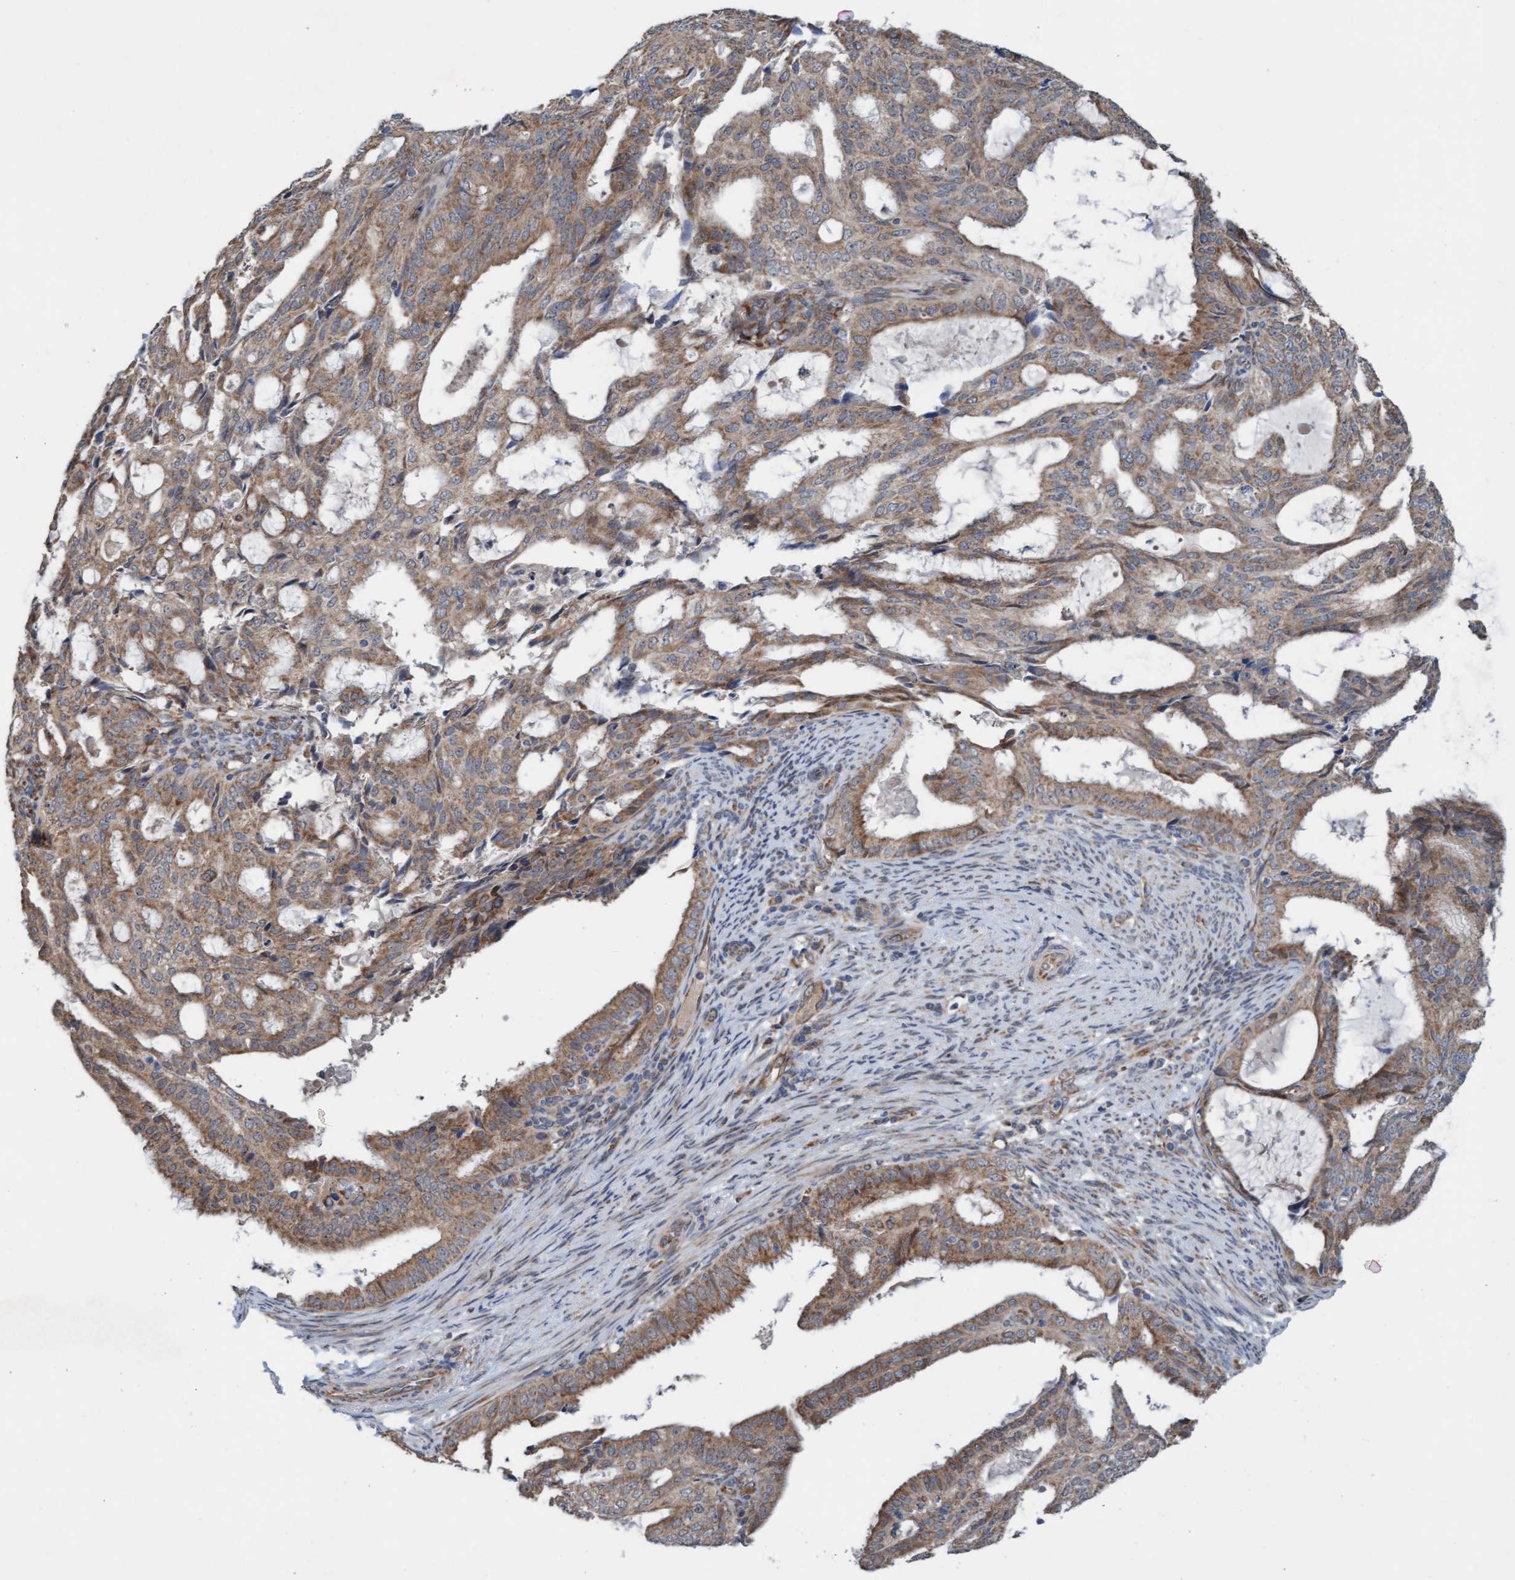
{"staining": {"intensity": "moderate", "quantity": ">75%", "location": "cytoplasmic/membranous"}, "tissue": "endometrial cancer", "cell_type": "Tumor cells", "image_type": "cancer", "snomed": [{"axis": "morphology", "description": "Adenocarcinoma, NOS"}, {"axis": "topography", "description": "Endometrium"}], "caption": "Protein staining of endometrial adenocarcinoma tissue exhibits moderate cytoplasmic/membranous staining in about >75% of tumor cells.", "gene": "ZNF566", "patient": {"sex": "female", "age": 58}}